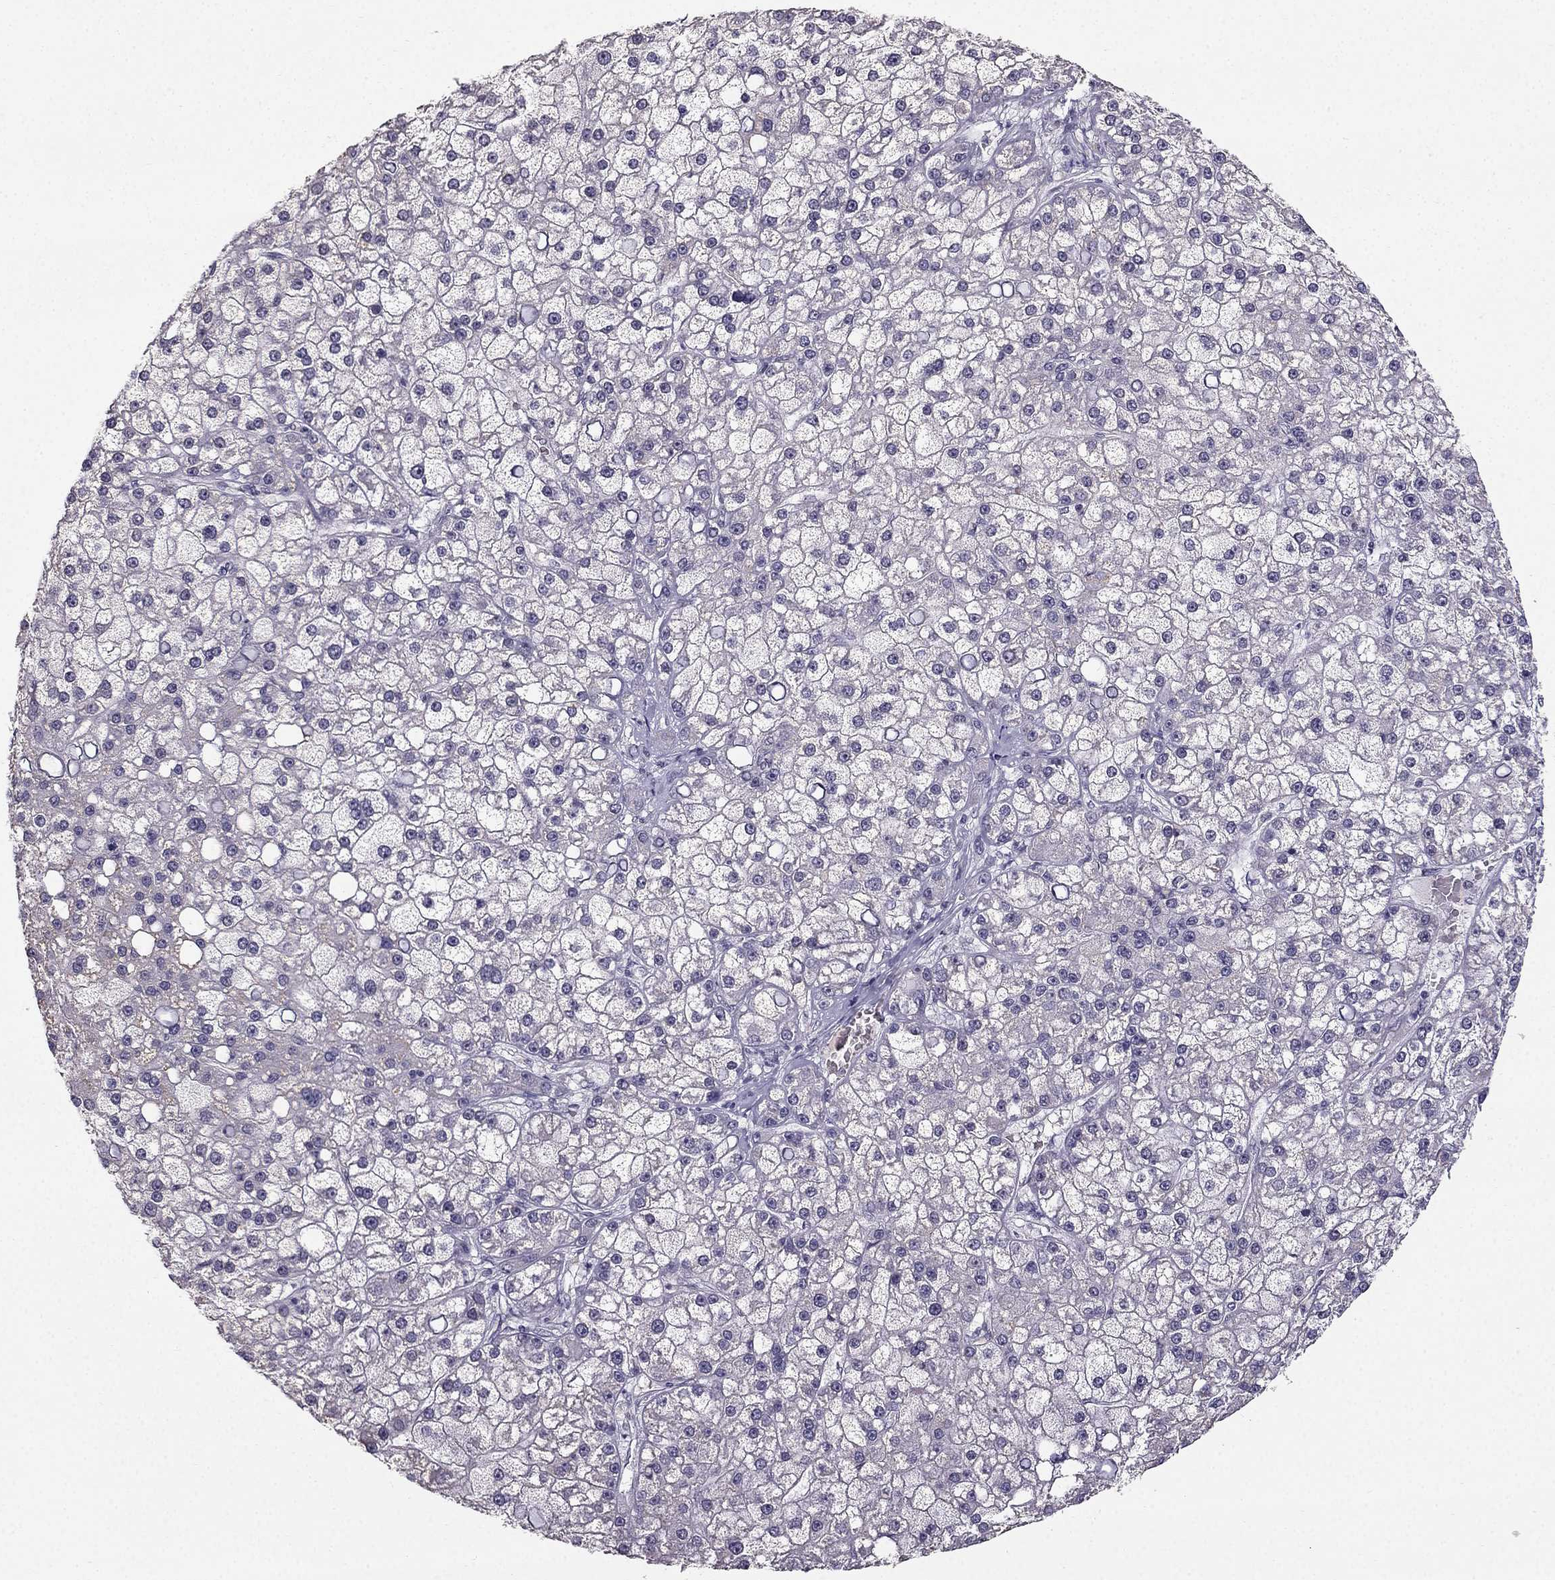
{"staining": {"intensity": "negative", "quantity": "none", "location": "none"}, "tissue": "liver cancer", "cell_type": "Tumor cells", "image_type": "cancer", "snomed": [{"axis": "morphology", "description": "Carcinoma, Hepatocellular, NOS"}, {"axis": "topography", "description": "Liver"}], "caption": "Immunohistochemical staining of human hepatocellular carcinoma (liver) demonstrates no significant positivity in tumor cells. The staining was performed using DAB to visualize the protein expression in brown, while the nuclei were stained in blue with hematoxylin (Magnification: 20x).", "gene": "TSPYL5", "patient": {"sex": "male", "age": 67}}